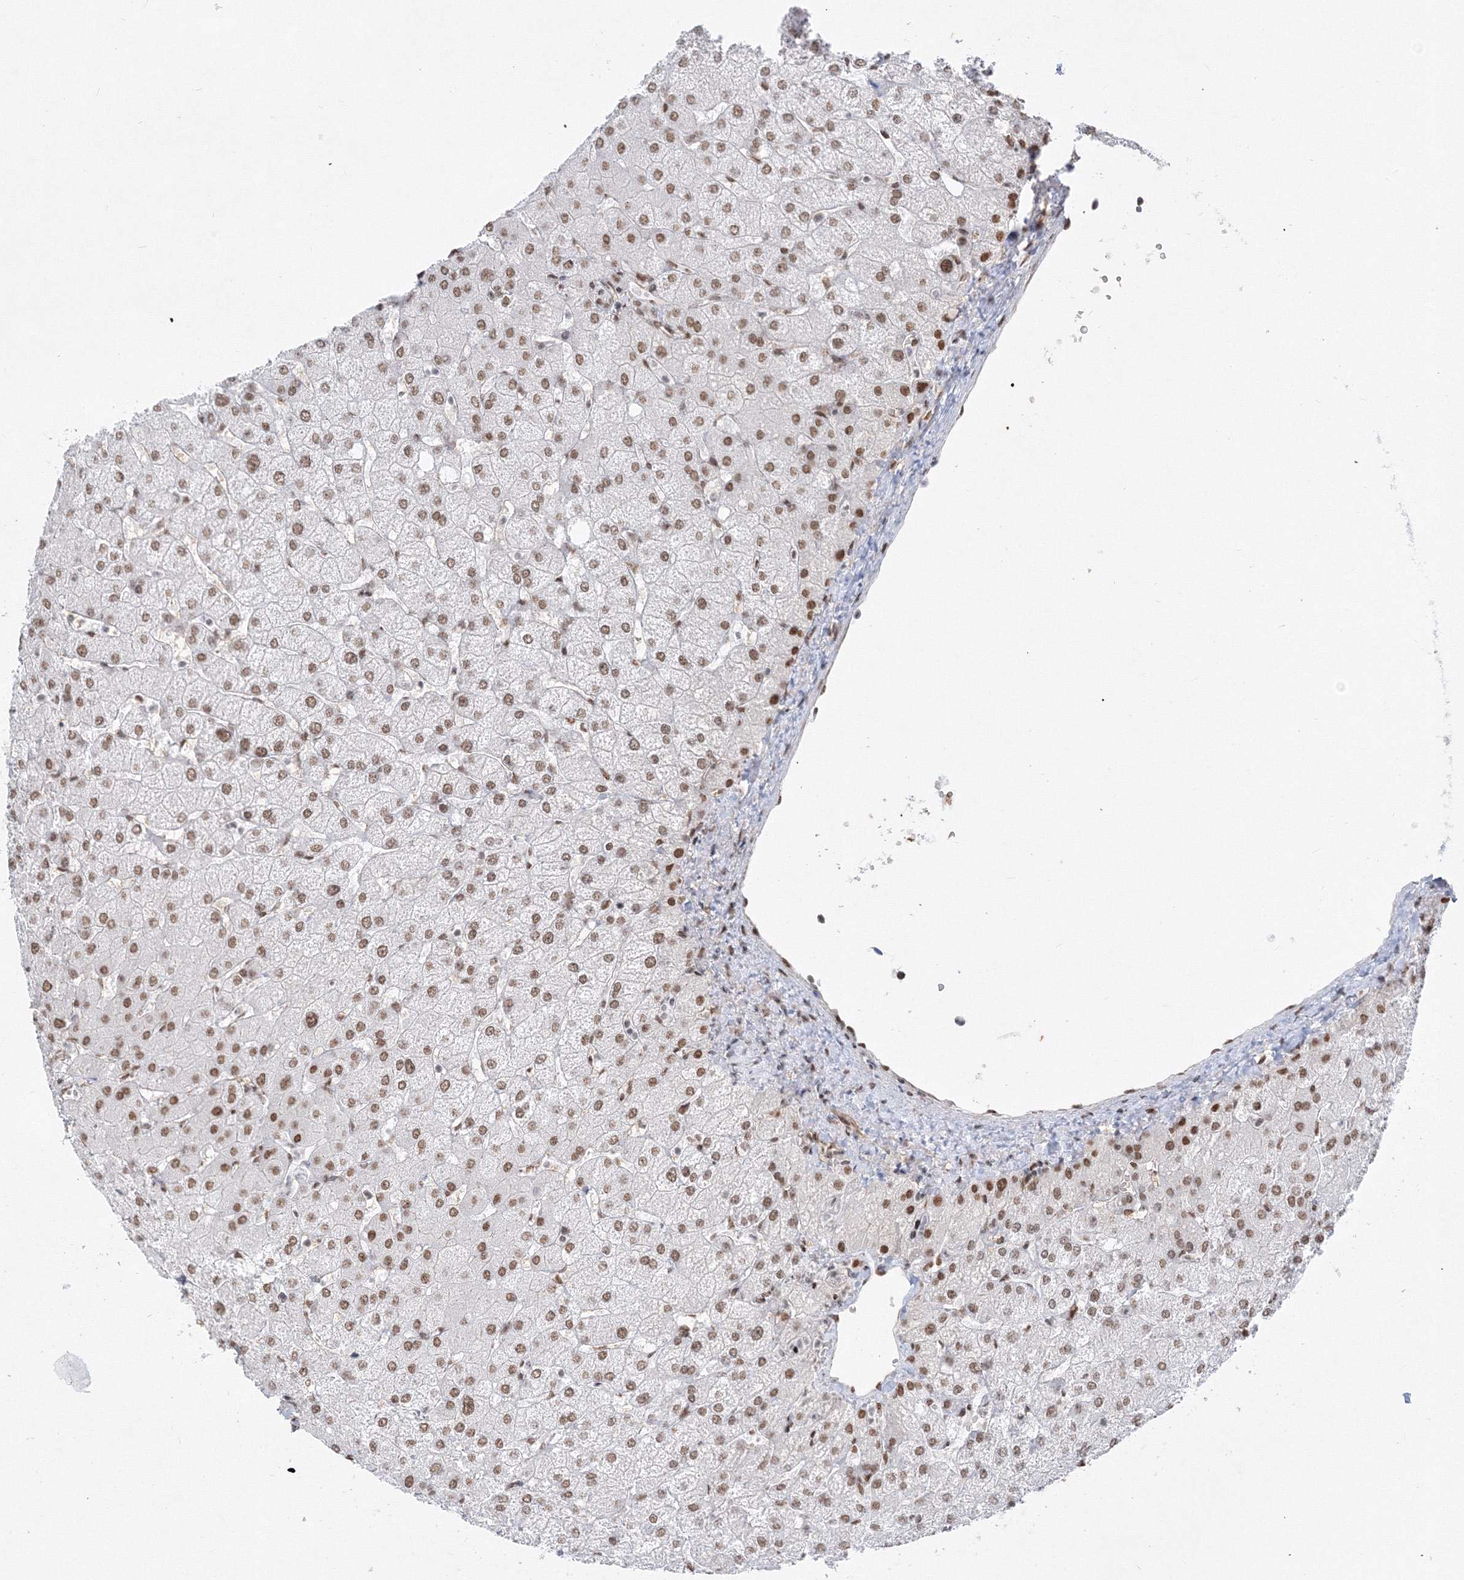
{"staining": {"intensity": "negative", "quantity": "none", "location": "none"}, "tissue": "liver", "cell_type": "Cholangiocytes", "image_type": "normal", "snomed": [{"axis": "morphology", "description": "Normal tissue, NOS"}, {"axis": "topography", "description": "Liver"}], "caption": "Immunohistochemistry of normal human liver displays no positivity in cholangiocytes.", "gene": "ZNF638", "patient": {"sex": "female", "age": 54}}